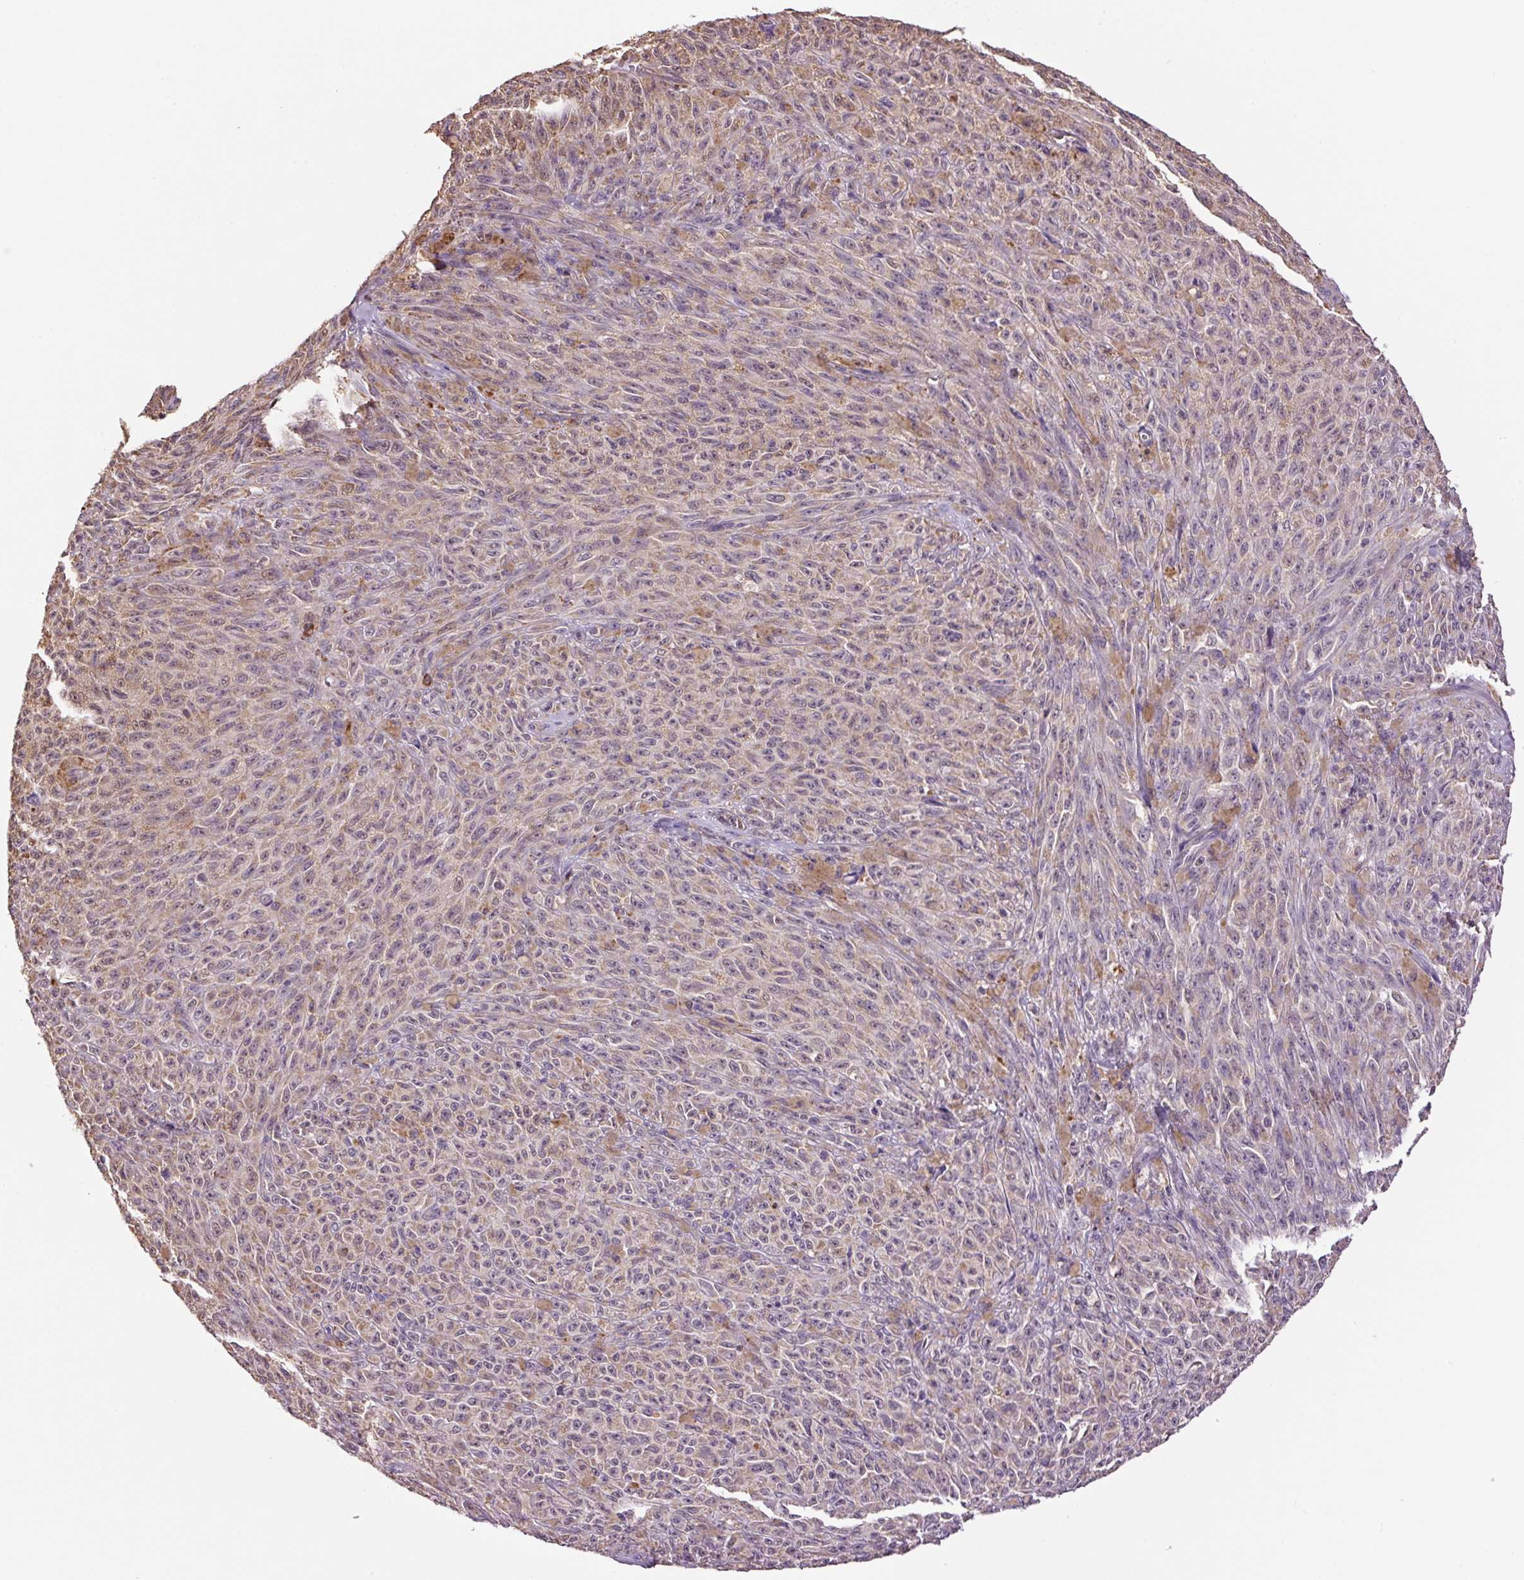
{"staining": {"intensity": "moderate", "quantity": ">75%", "location": "cytoplasmic/membranous,nuclear"}, "tissue": "melanoma", "cell_type": "Tumor cells", "image_type": "cancer", "snomed": [{"axis": "morphology", "description": "Malignant melanoma, NOS"}, {"axis": "topography", "description": "Skin"}], "caption": "Malignant melanoma was stained to show a protein in brown. There is medium levels of moderate cytoplasmic/membranous and nuclear positivity in about >75% of tumor cells. (IHC, brightfield microscopy, high magnification).", "gene": "SGF29", "patient": {"sex": "female", "age": 82}}